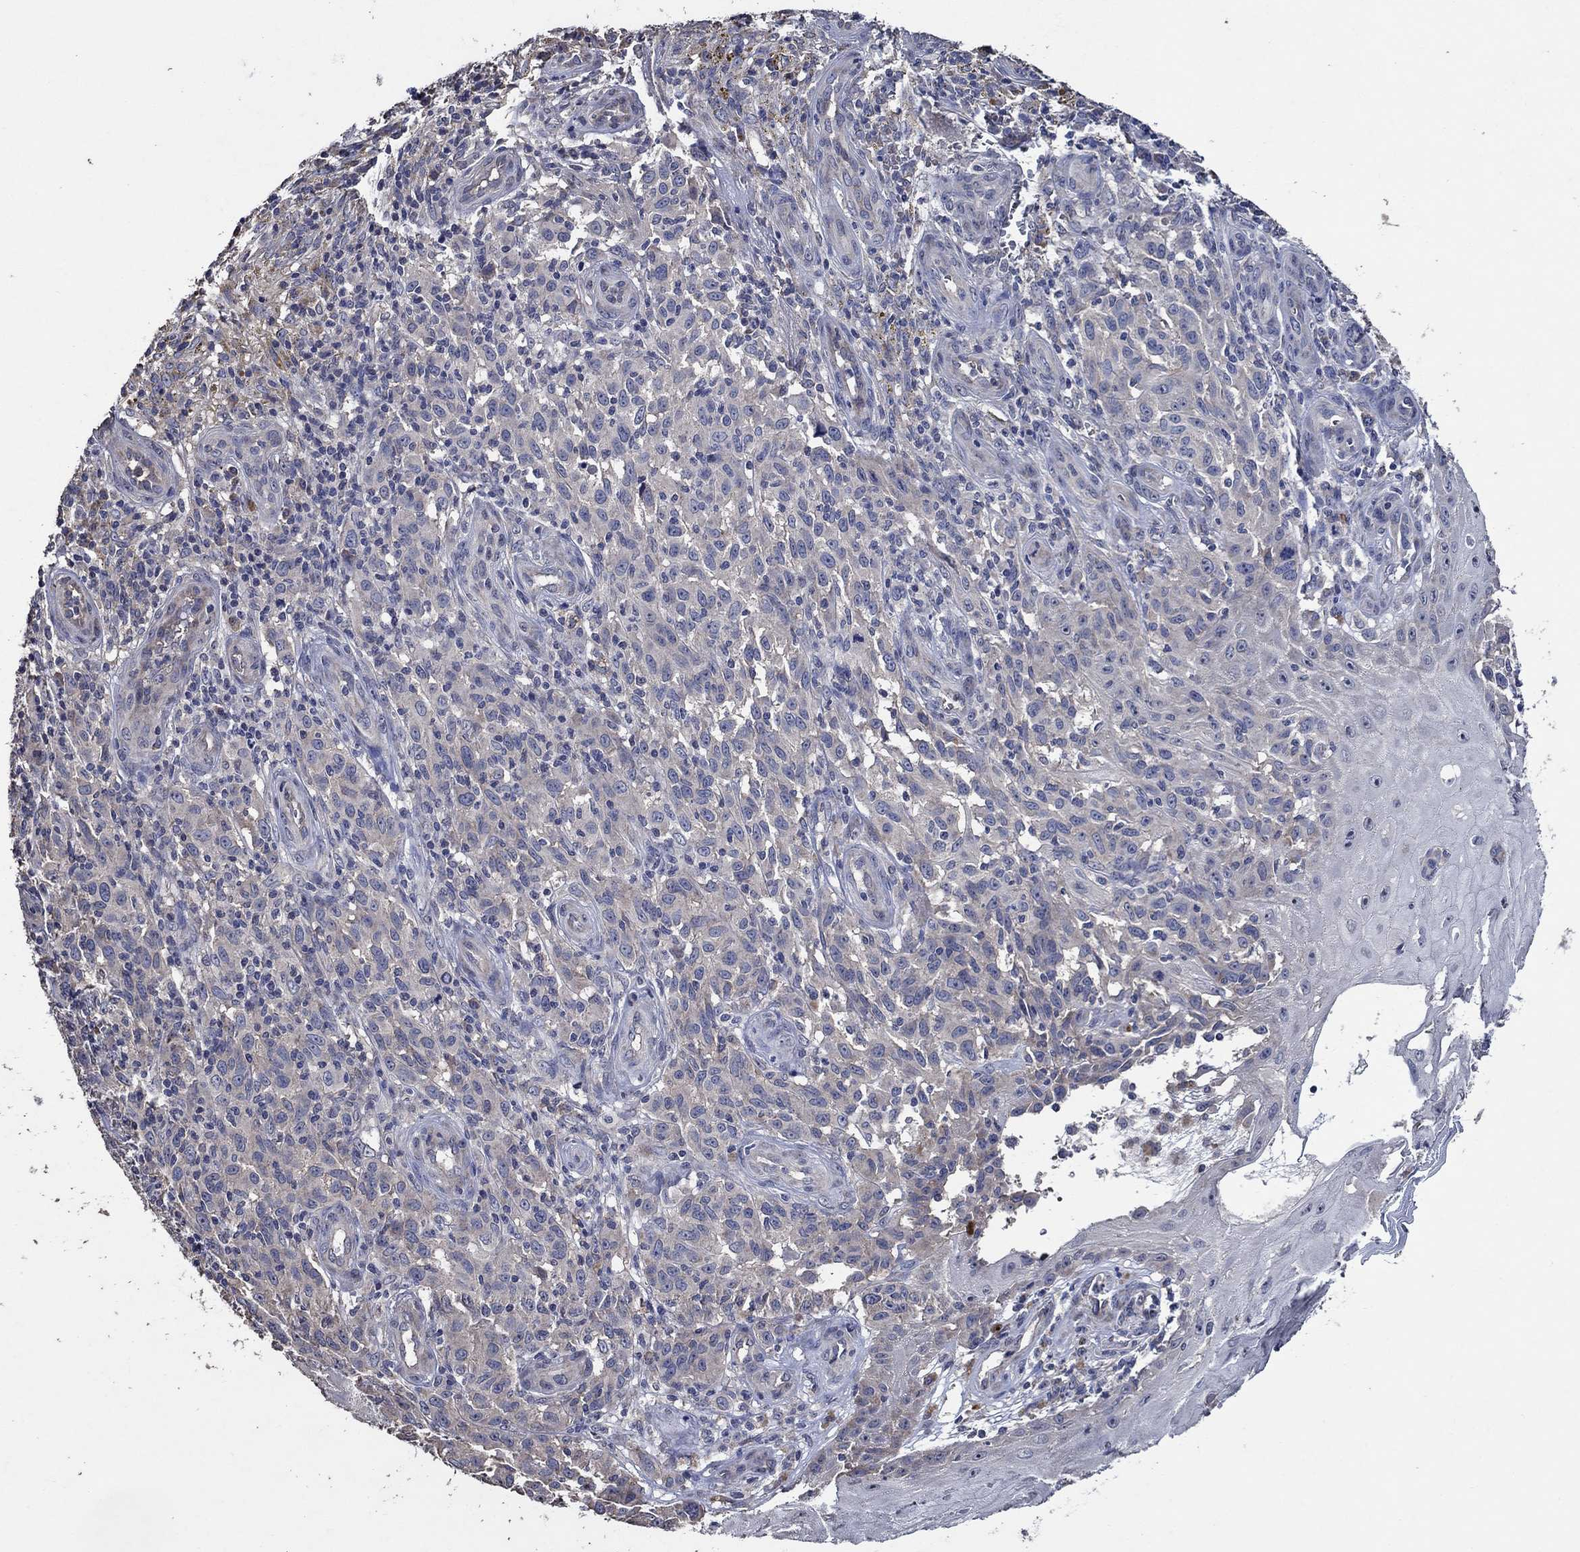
{"staining": {"intensity": "weak", "quantity": "25%-75%", "location": "cytoplasmic/membranous"}, "tissue": "melanoma", "cell_type": "Tumor cells", "image_type": "cancer", "snomed": [{"axis": "morphology", "description": "Malignant melanoma, NOS"}, {"axis": "topography", "description": "Skin"}], "caption": "About 25%-75% of tumor cells in human melanoma reveal weak cytoplasmic/membranous protein positivity as visualized by brown immunohistochemical staining.", "gene": "HAP1", "patient": {"sex": "female", "age": 53}}